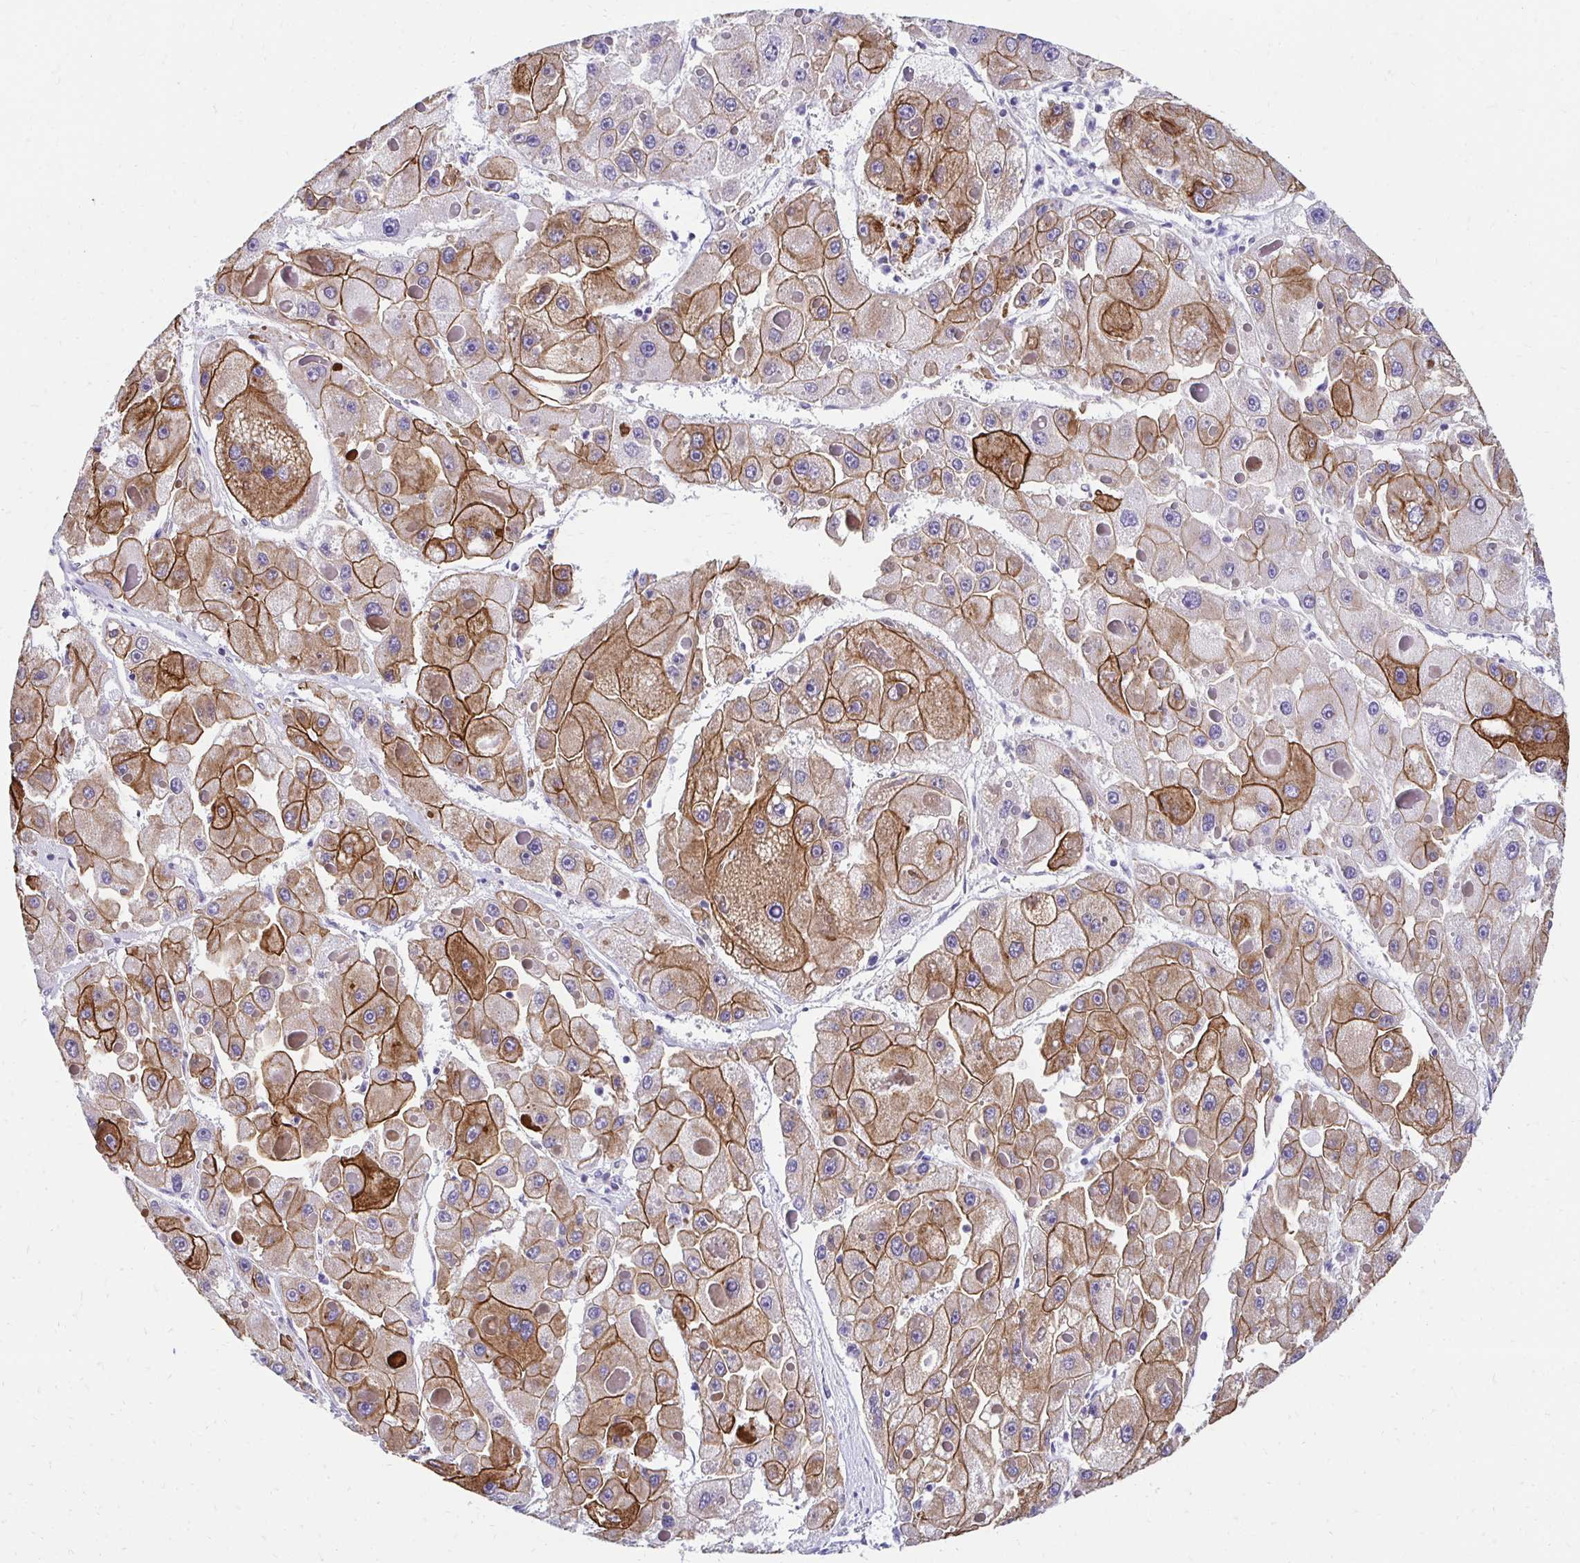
{"staining": {"intensity": "moderate", "quantity": ">75%", "location": "cytoplasmic/membranous"}, "tissue": "liver cancer", "cell_type": "Tumor cells", "image_type": "cancer", "snomed": [{"axis": "morphology", "description": "Carcinoma, Hepatocellular, NOS"}, {"axis": "topography", "description": "Liver"}], "caption": "Protein staining of liver cancer tissue demonstrates moderate cytoplasmic/membranous positivity in approximately >75% of tumor cells. (DAB IHC, brown staining for protein, blue staining for nuclei).", "gene": "C1QTNF2", "patient": {"sex": "female", "age": 73}}